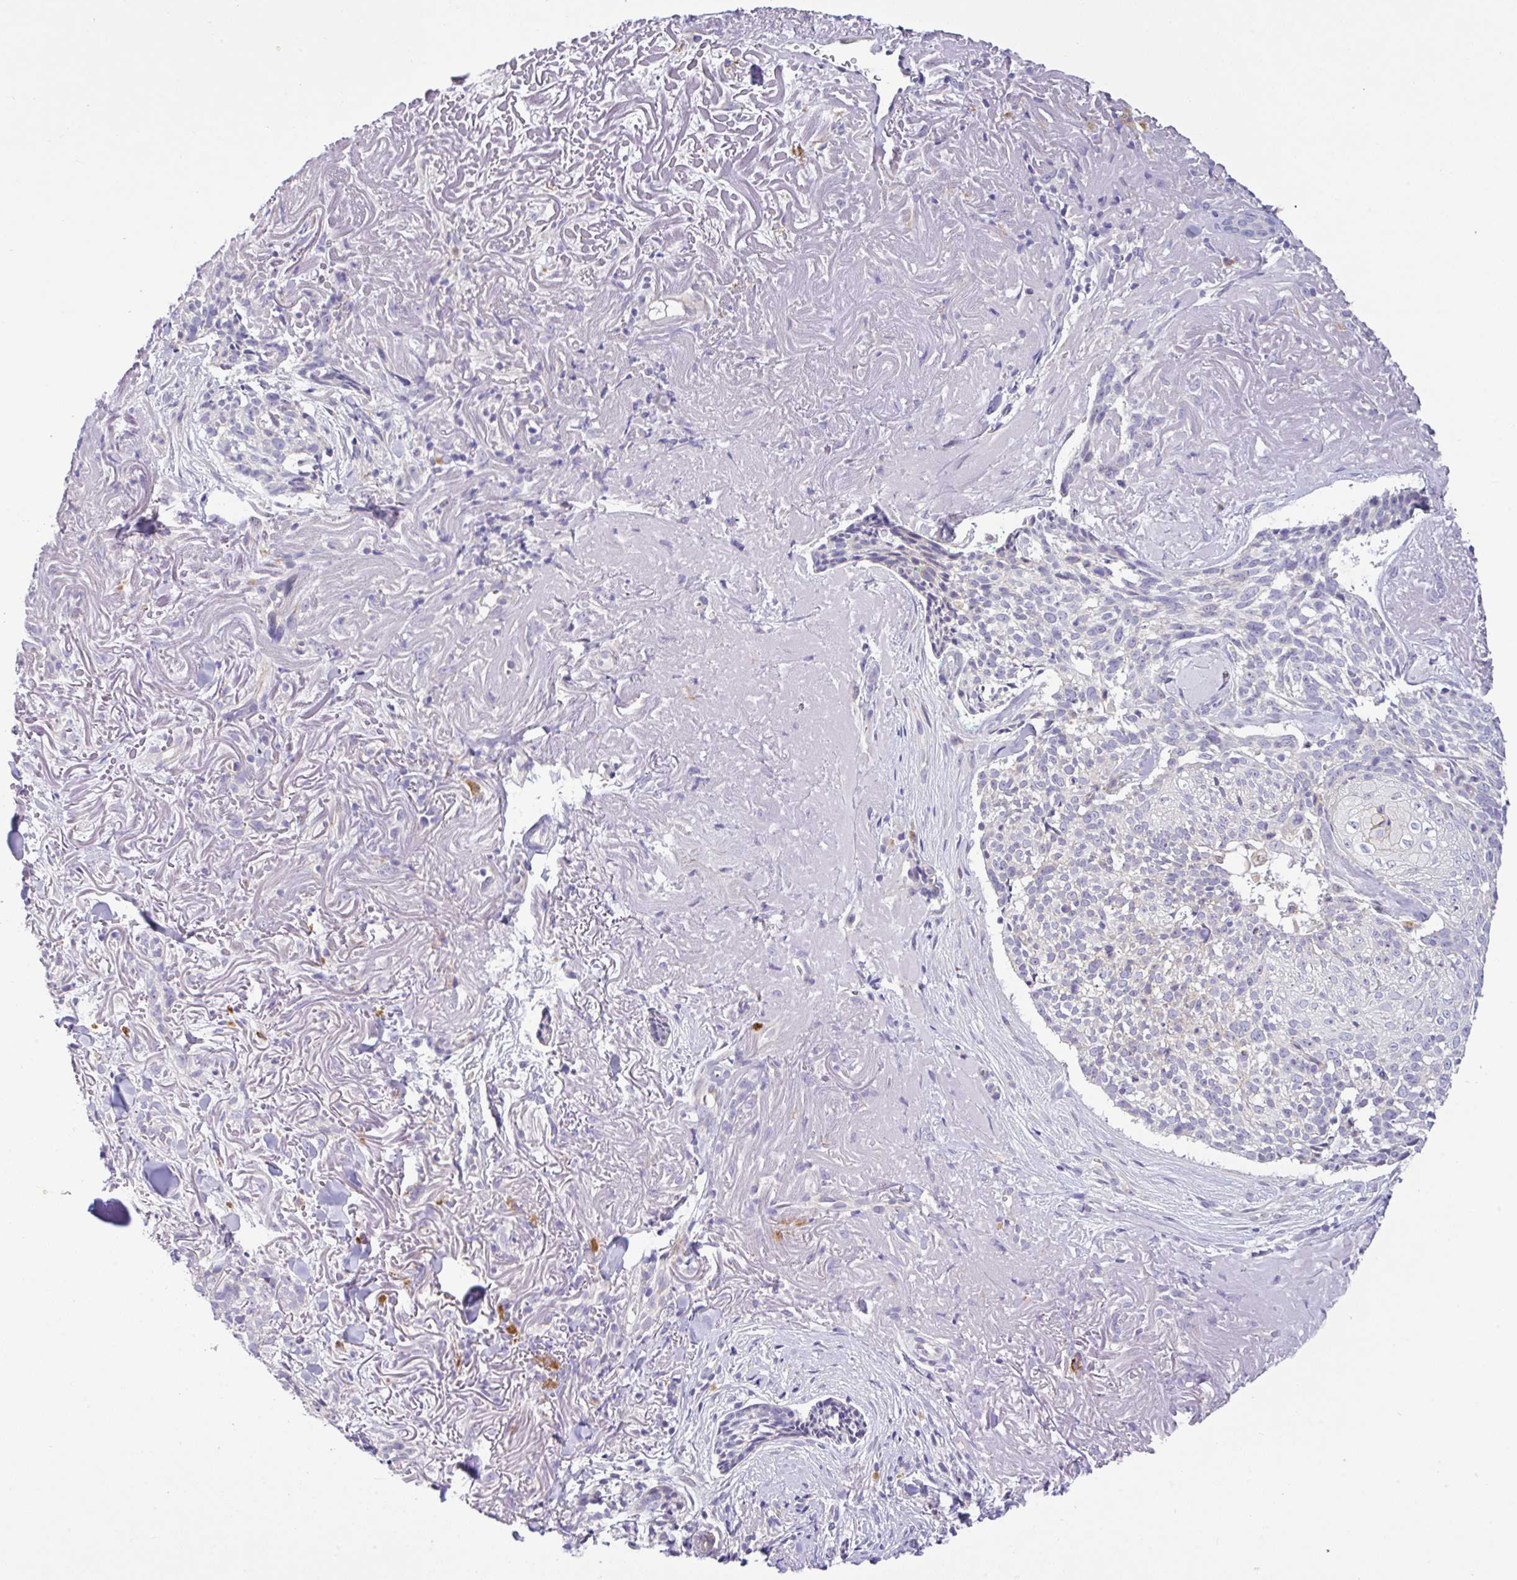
{"staining": {"intensity": "weak", "quantity": "<25%", "location": "cytoplasmic/membranous"}, "tissue": "skin cancer", "cell_type": "Tumor cells", "image_type": "cancer", "snomed": [{"axis": "morphology", "description": "Basal cell carcinoma"}, {"axis": "topography", "description": "Skin"}, {"axis": "topography", "description": "Skin of face"}], "caption": "High magnification brightfield microscopy of skin basal cell carcinoma stained with DAB (brown) and counterstained with hematoxylin (blue): tumor cells show no significant positivity. (DAB immunohistochemistry (IHC) visualized using brightfield microscopy, high magnification).", "gene": "EPN3", "patient": {"sex": "female", "age": 95}}